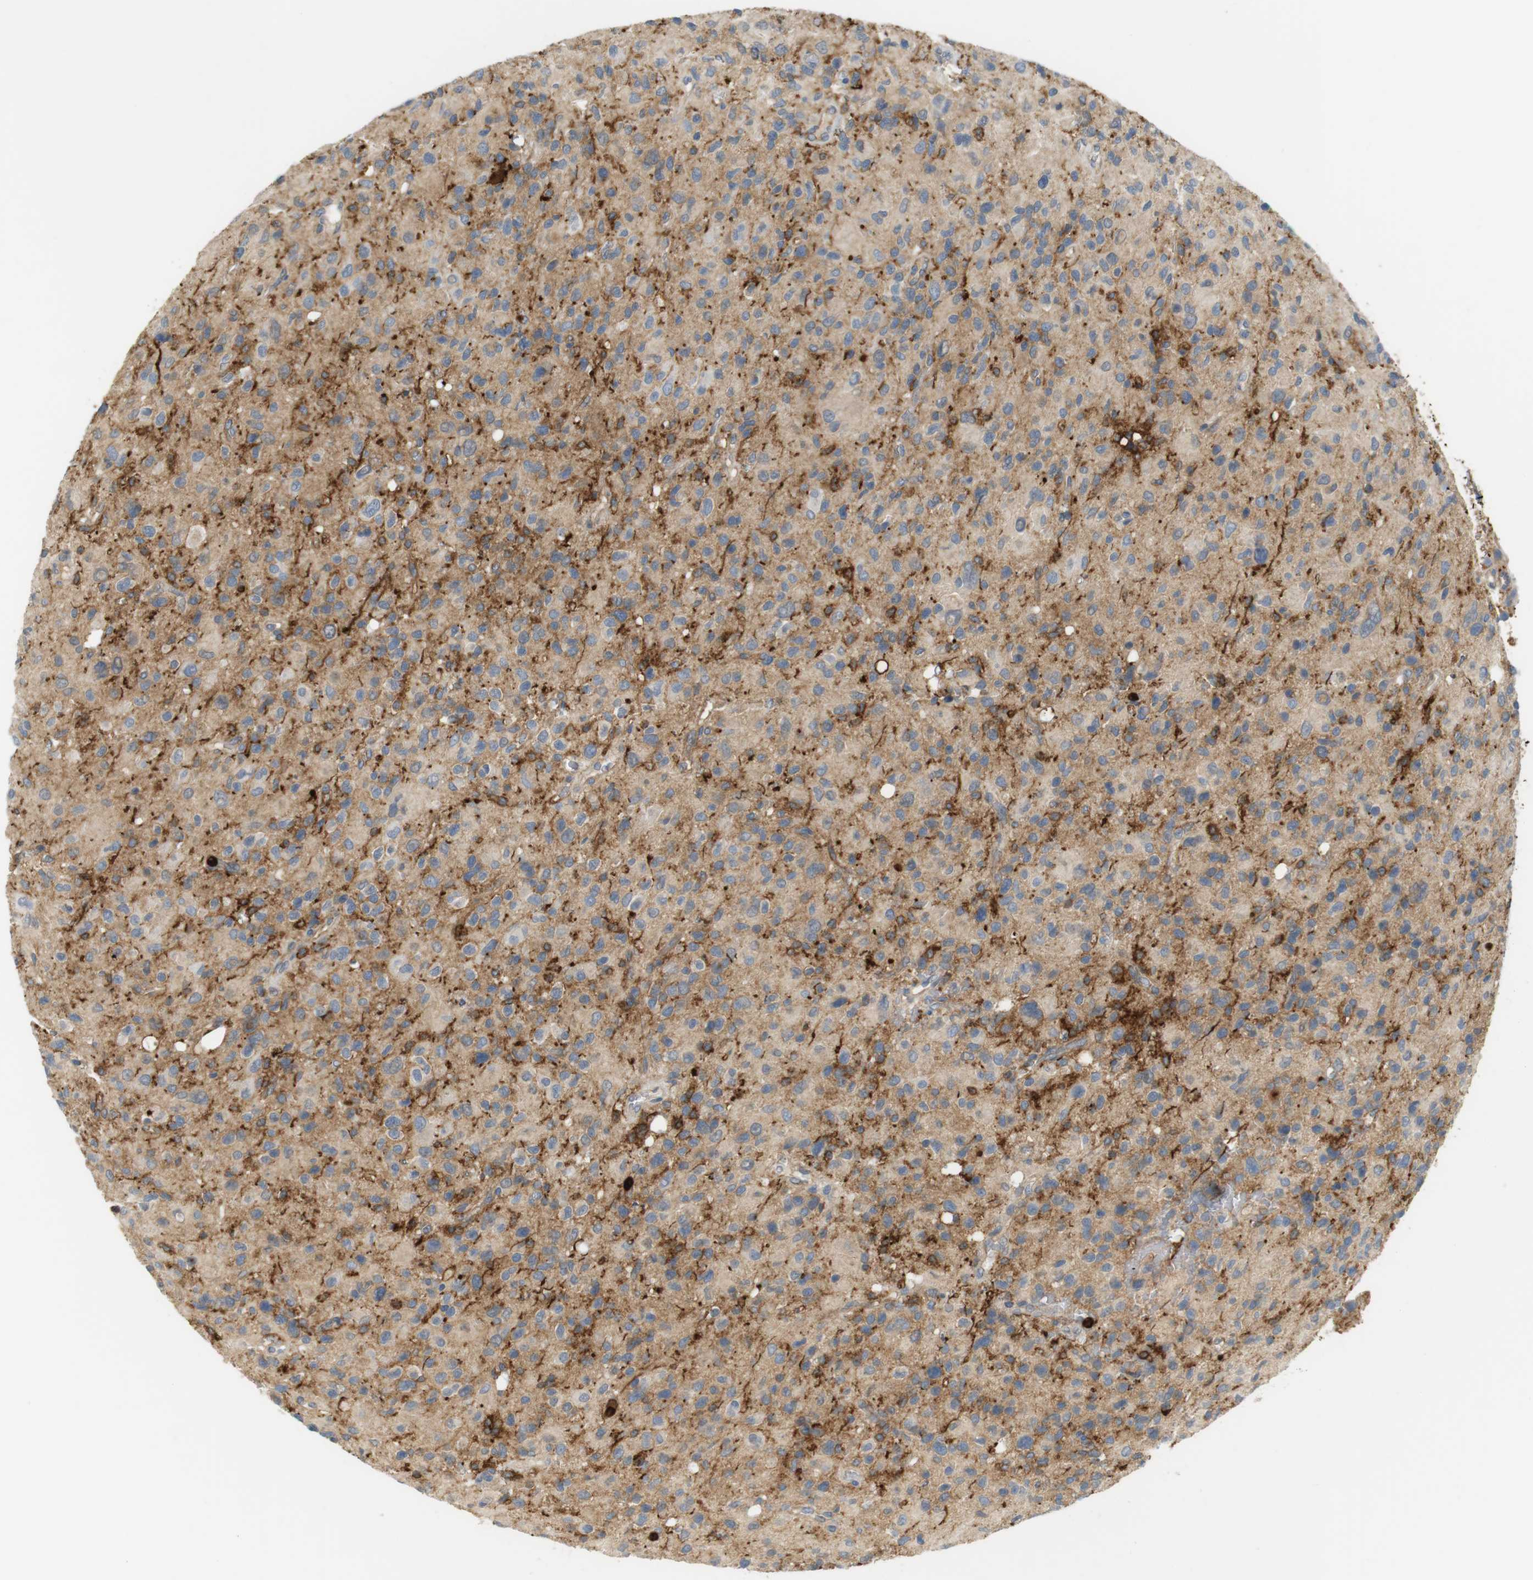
{"staining": {"intensity": "weak", "quantity": ">75%", "location": "cytoplasmic/membranous"}, "tissue": "glioma", "cell_type": "Tumor cells", "image_type": "cancer", "snomed": [{"axis": "morphology", "description": "Glioma, malignant, High grade"}, {"axis": "topography", "description": "Brain"}], "caption": "IHC histopathology image of neoplastic tissue: malignant glioma (high-grade) stained using immunohistochemistry demonstrates low levels of weak protein expression localized specifically in the cytoplasmic/membranous of tumor cells, appearing as a cytoplasmic/membranous brown color.", "gene": "SIRPA", "patient": {"sex": "male", "age": 48}}